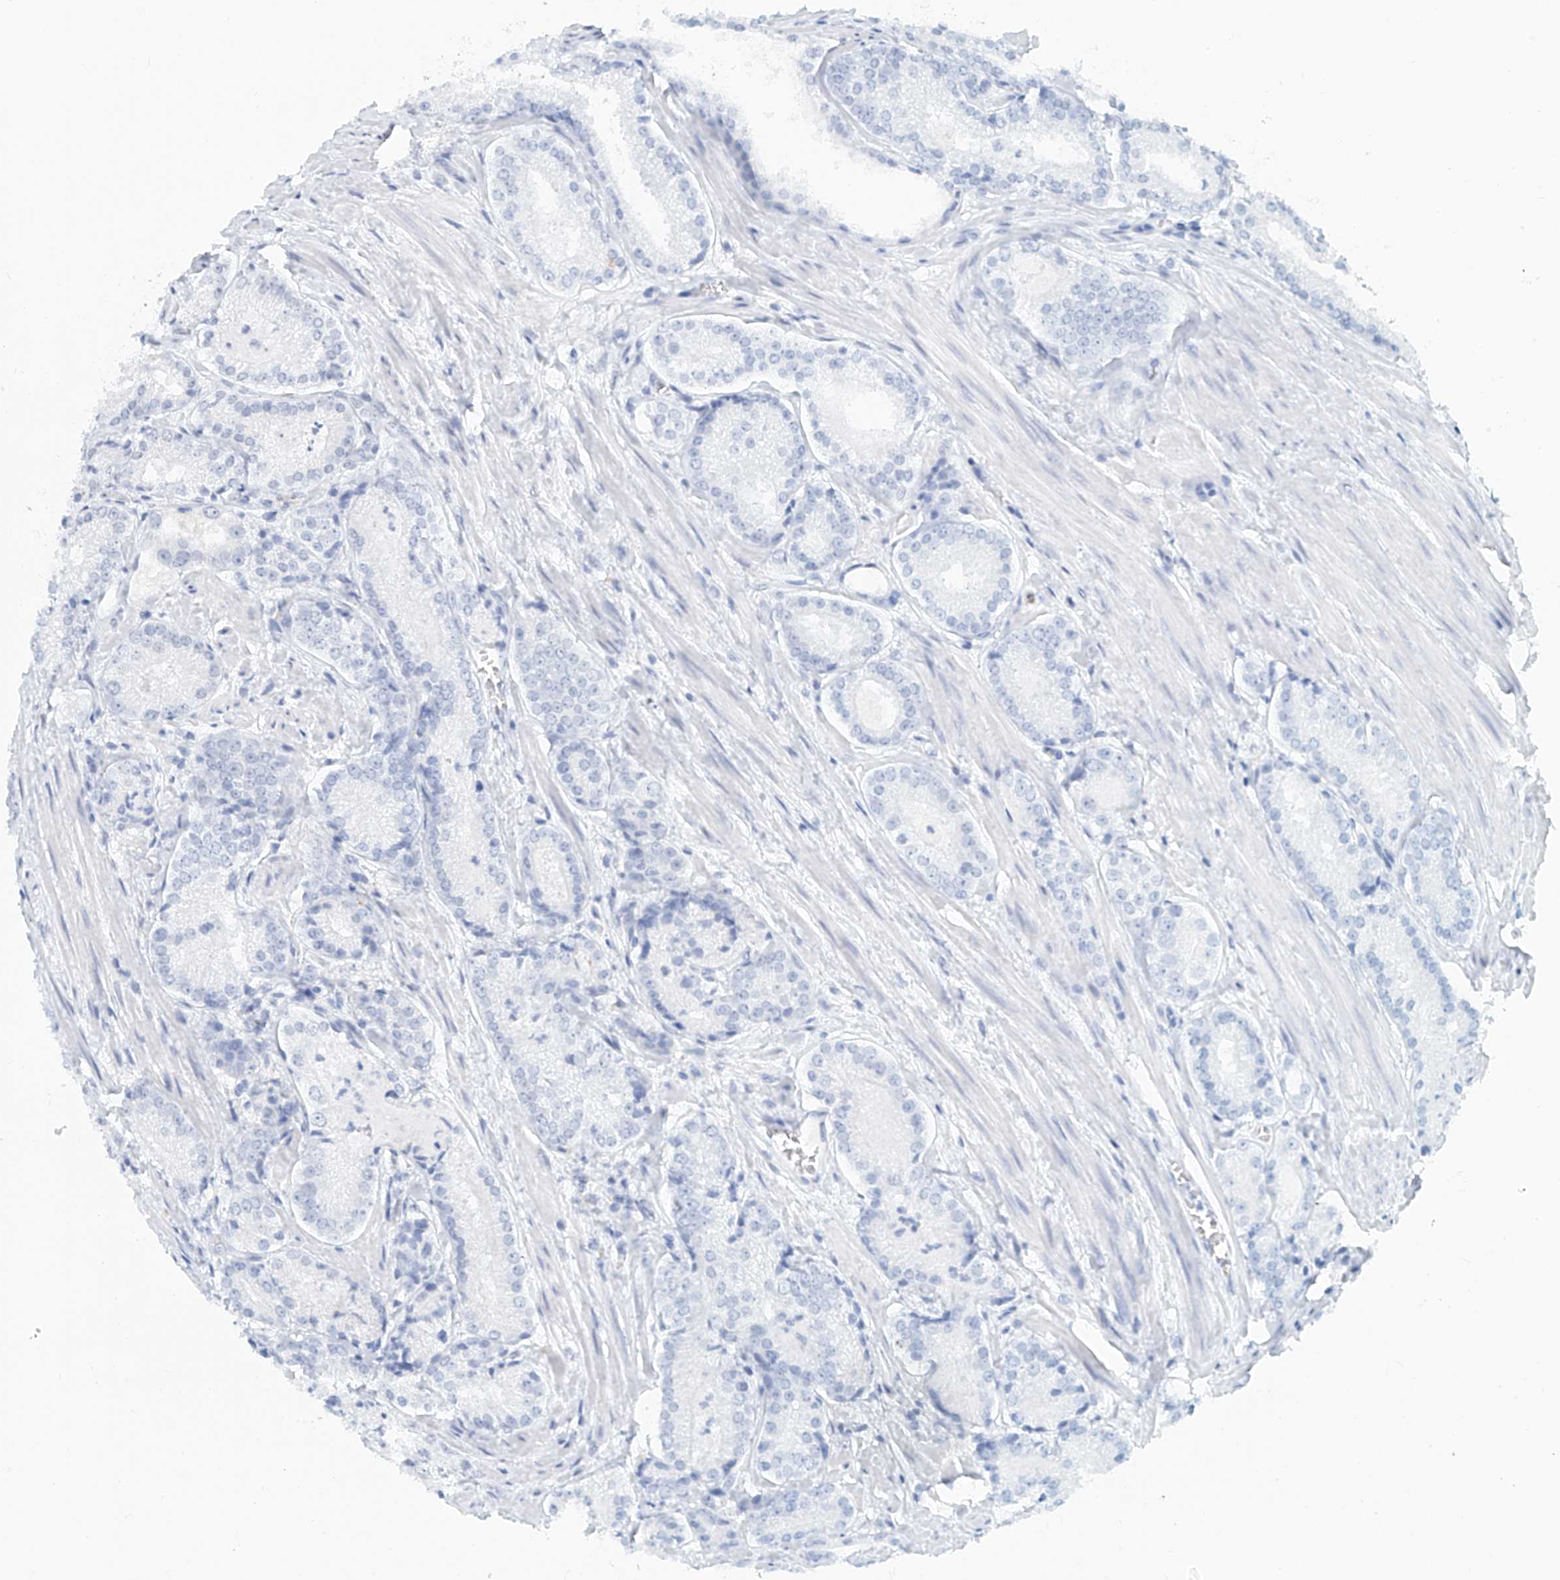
{"staining": {"intensity": "negative", "quantity": "none", "location": "none"}, "tissue": "prostate cancer", "cell_type": "Tumor cells", "image_type": "cancer", "snomed": [{"axis": "morphology", "description": "Adenocarcinoma, Low grade"}, {"axis": "topography", "description": "Prostate"}], "caption": "Immunohistochemistry micrograph of neoplastic tissue: human prostate low-grade adenocarcinoma stained with DAB demonstrates no significant protein staining in tumor cells.", "gene": "SASH1", "patient": {"sex": "male", "age": 54}}